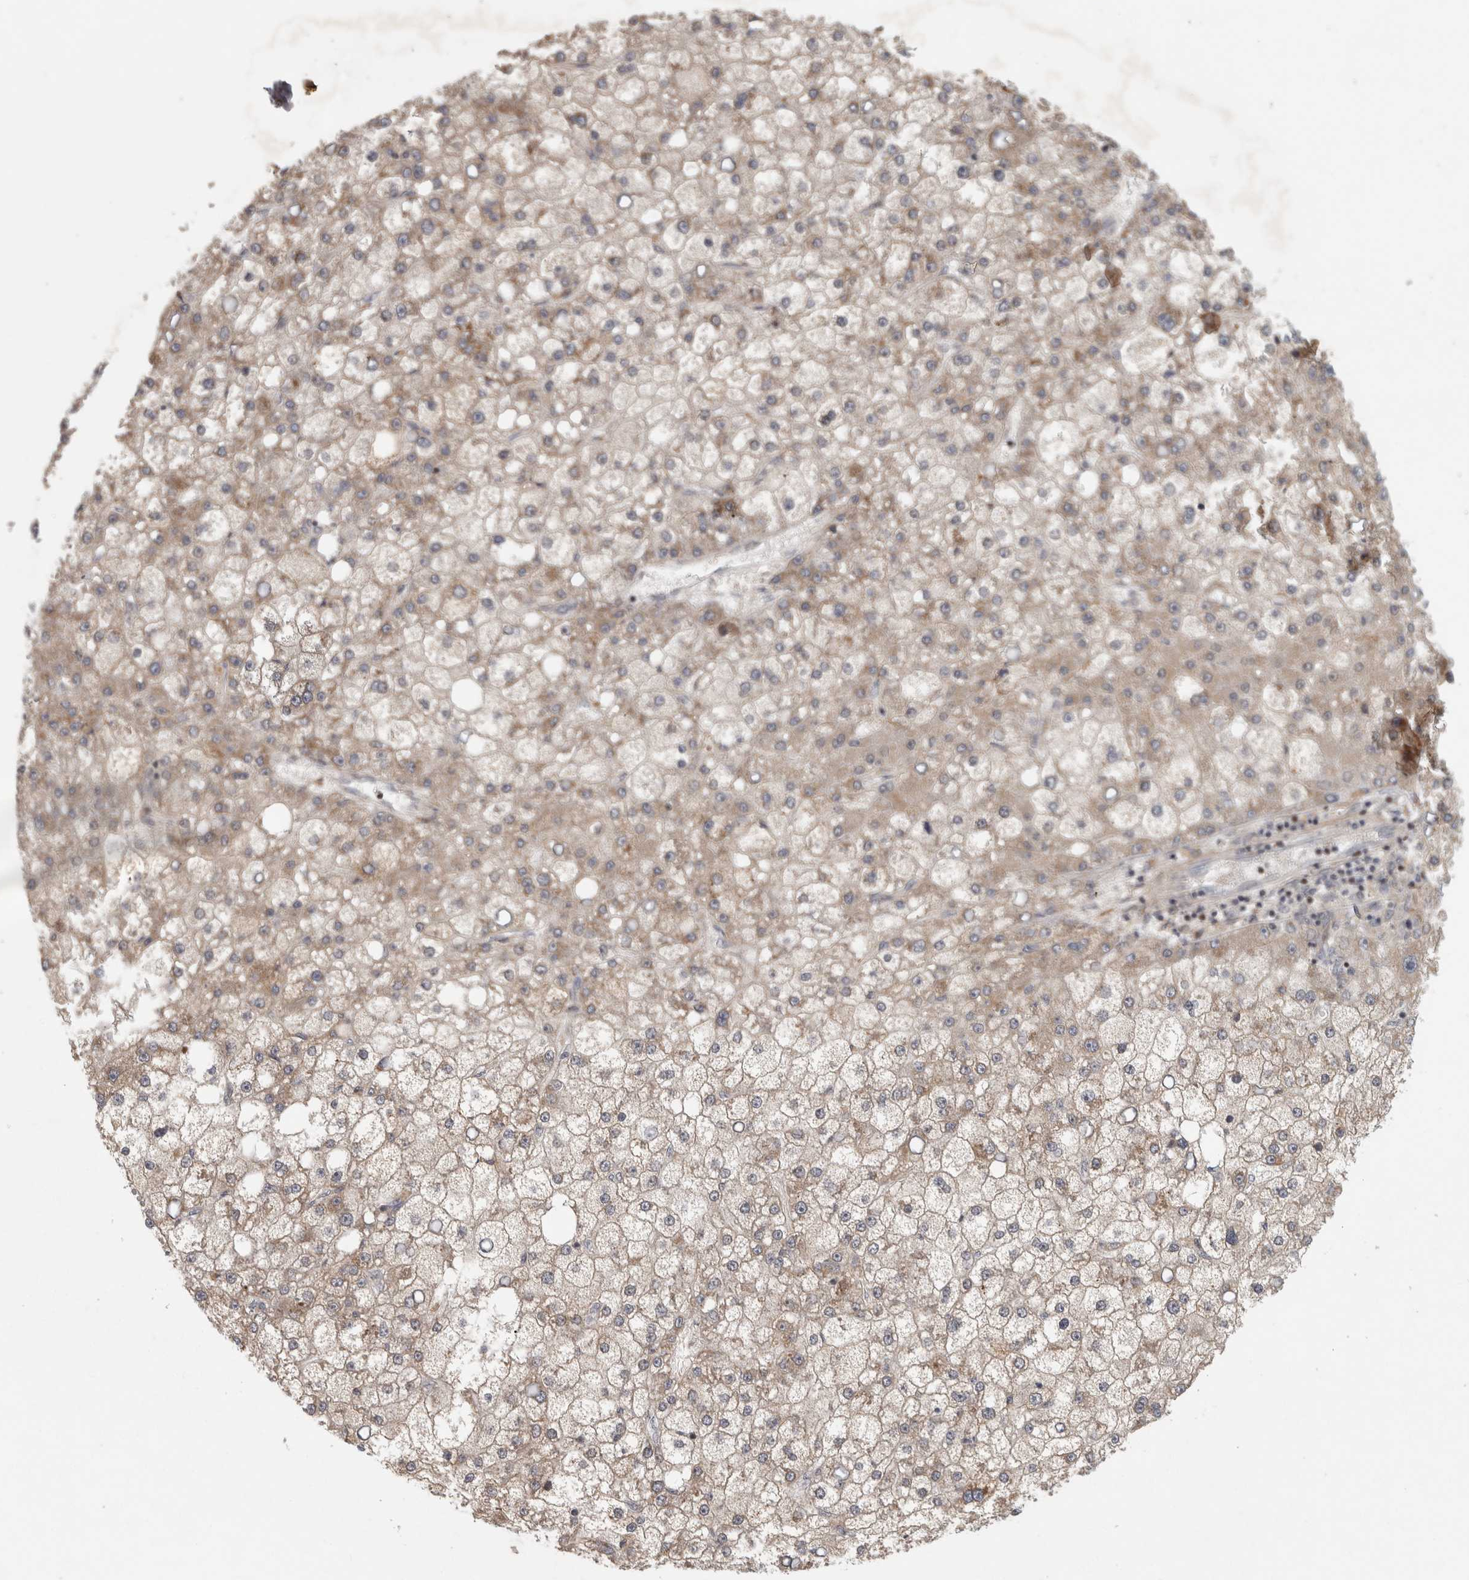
{"staining": {"intensity": "negative", "quantity": "none", "location": "none"}, "tissue": "liver cancer", "cell_type": "Tumor cells", "image_type": "cancer", "snomed": [{"axis": "morphology", "description": "Carcinoma, Hepatocellular, NOS"}, {"axis": "topography", "description": "Liver"}], "caption": "The IHC image has no significant positivity in tumor cells of liver hepatocellular carcinoma tissue.", "gene": "KDM8", "patient": {"sex": "male", "age": 67}}